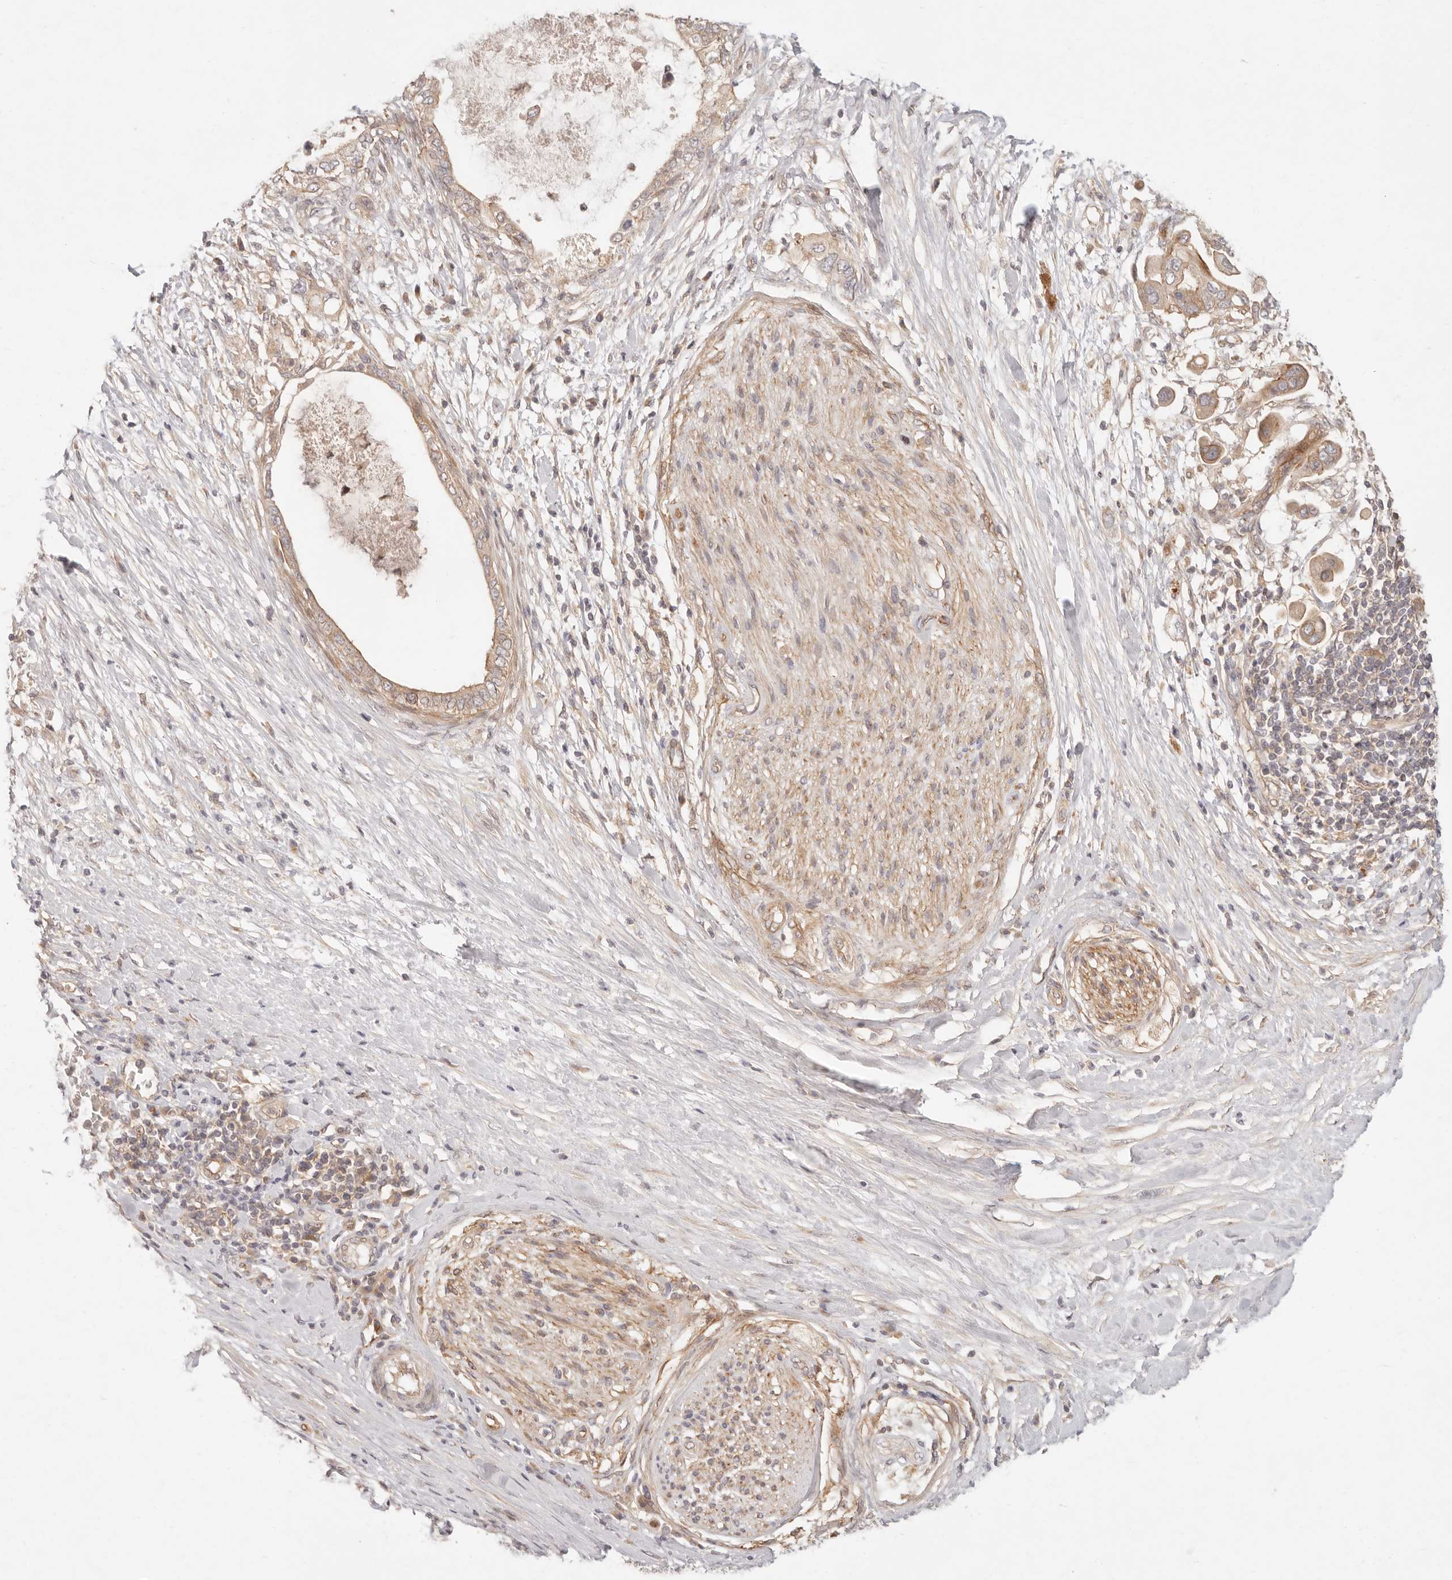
{"staining": {"intensity": "moderate", "quantity": ">75%", "location": "cytoplasmic/membranous"}, "tissue": "pancreatic cancer", "cell_type": "Tumor cells", "image_type": "cancer", "snomed": [{"axis": "morphology", "description": "Adenocarcinoma, NOS"}, {"axis": "topography", "description": "Pancreas"}], "caption": "High-magnification brightfield microscopy of adenocarcinoma (pancreatic) stained with DAB (3,3'-diaminobenzidine) (brown) and counterstained with hematoxylin (blue). tumor cells exhibit moderate cytoplasmic/membranous staining is present in about>75% of cells.", "gene": "PPP1R3B", "patient": {"sex": "female", "age": 56}}